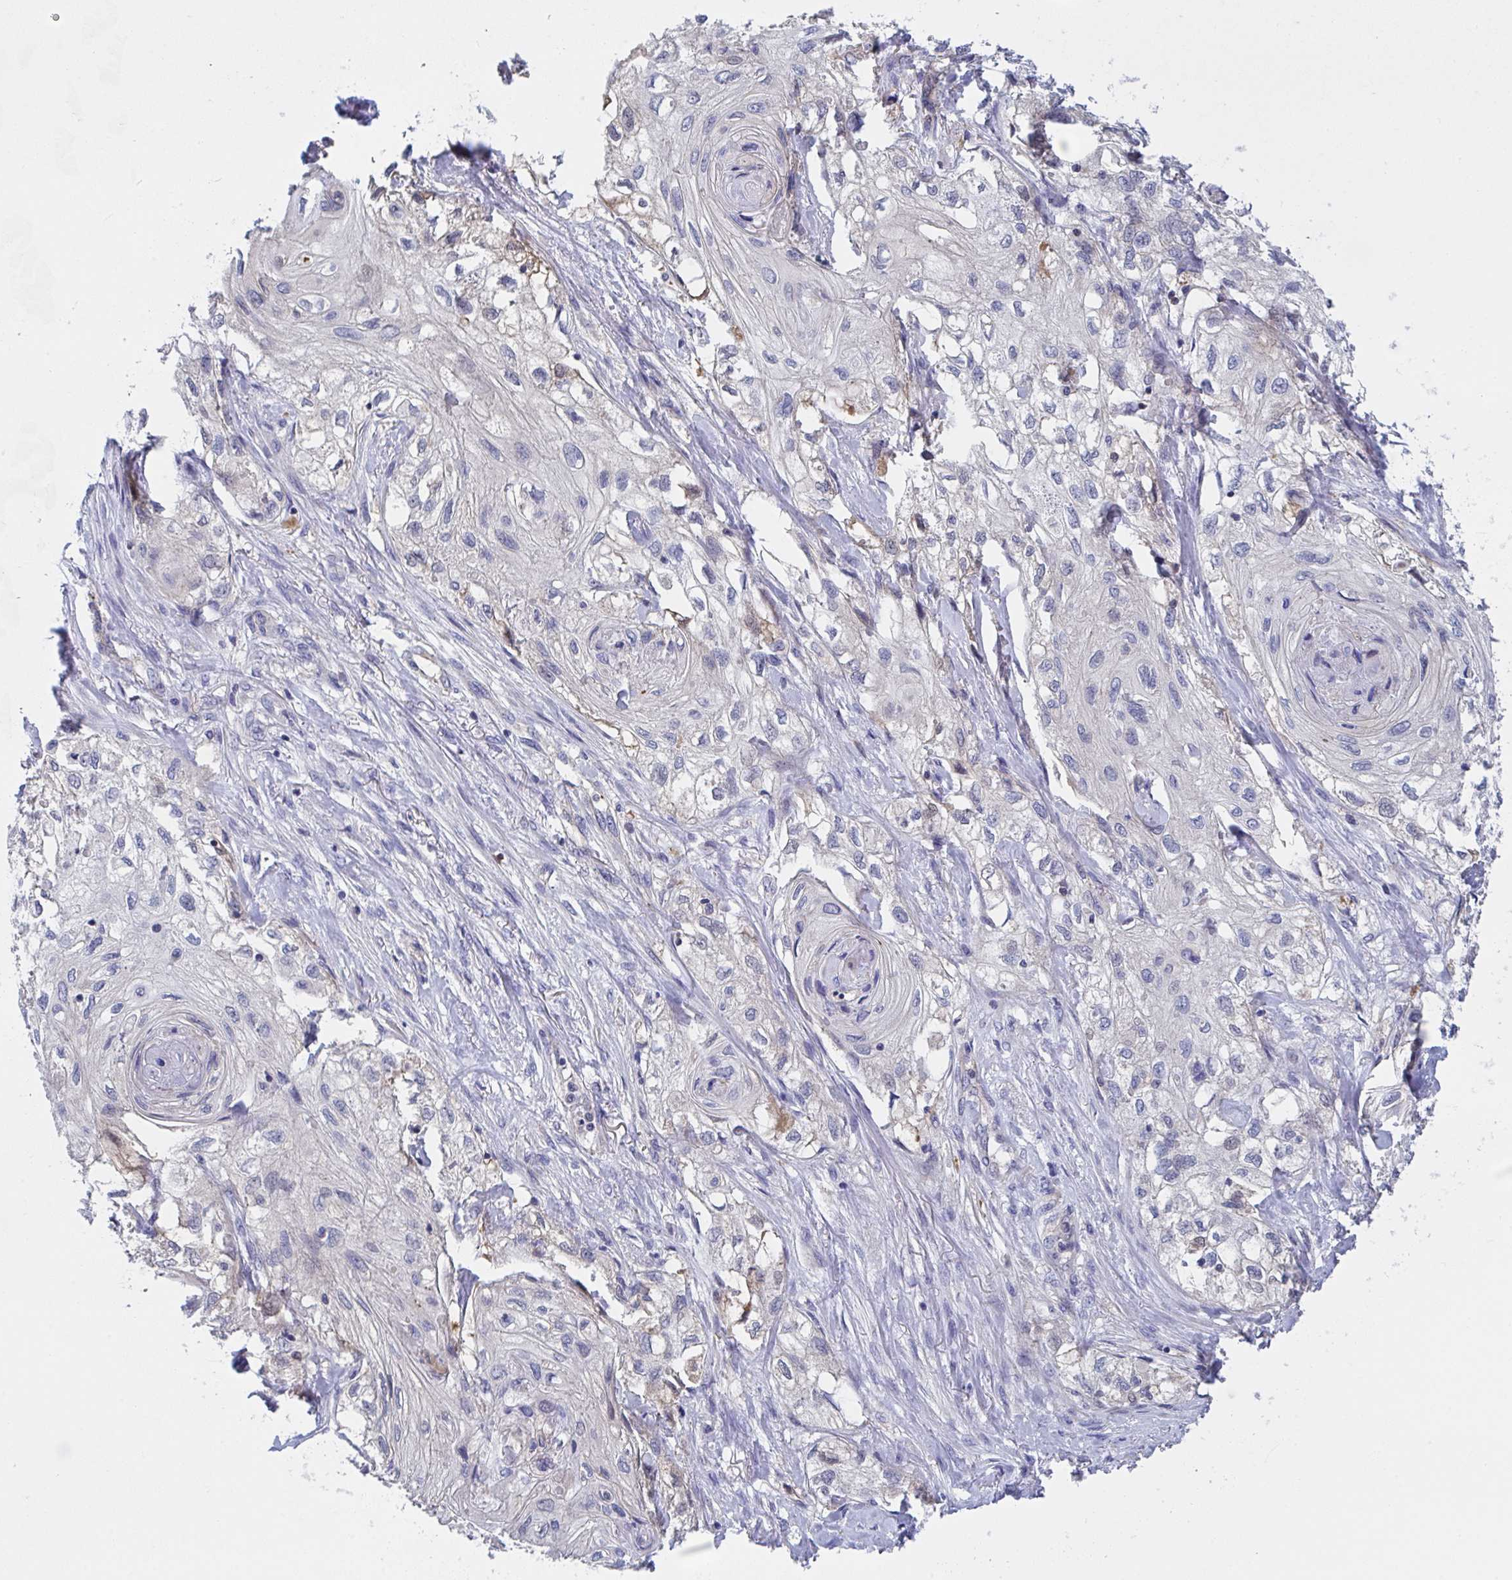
{"staining": {"intensity": "weak", "quantity": "<25%", "location": "nuclear"}, "tissue": "skin cancer", "cell_type": "Tumor cells", "image_type": "cancer", "snomed": [{"axis": "morphology", "description": "Squamous cell carcinoma, NOS"}, {"axis": "topography", "description": "Skin"}, {"axis": "topography", "description": "Vulva"}], "caption": "A high-resolution micrograph shows immunohistochemistry (IHC) staining of skin cancer (squamous cell carcinoma), which shows no significant expression in tumor cells. (Immunohistochemistry, brightfield microscopy, high magnification).", "gene": "P2RX3", "patient": {"sex": "female", "age": 86}}